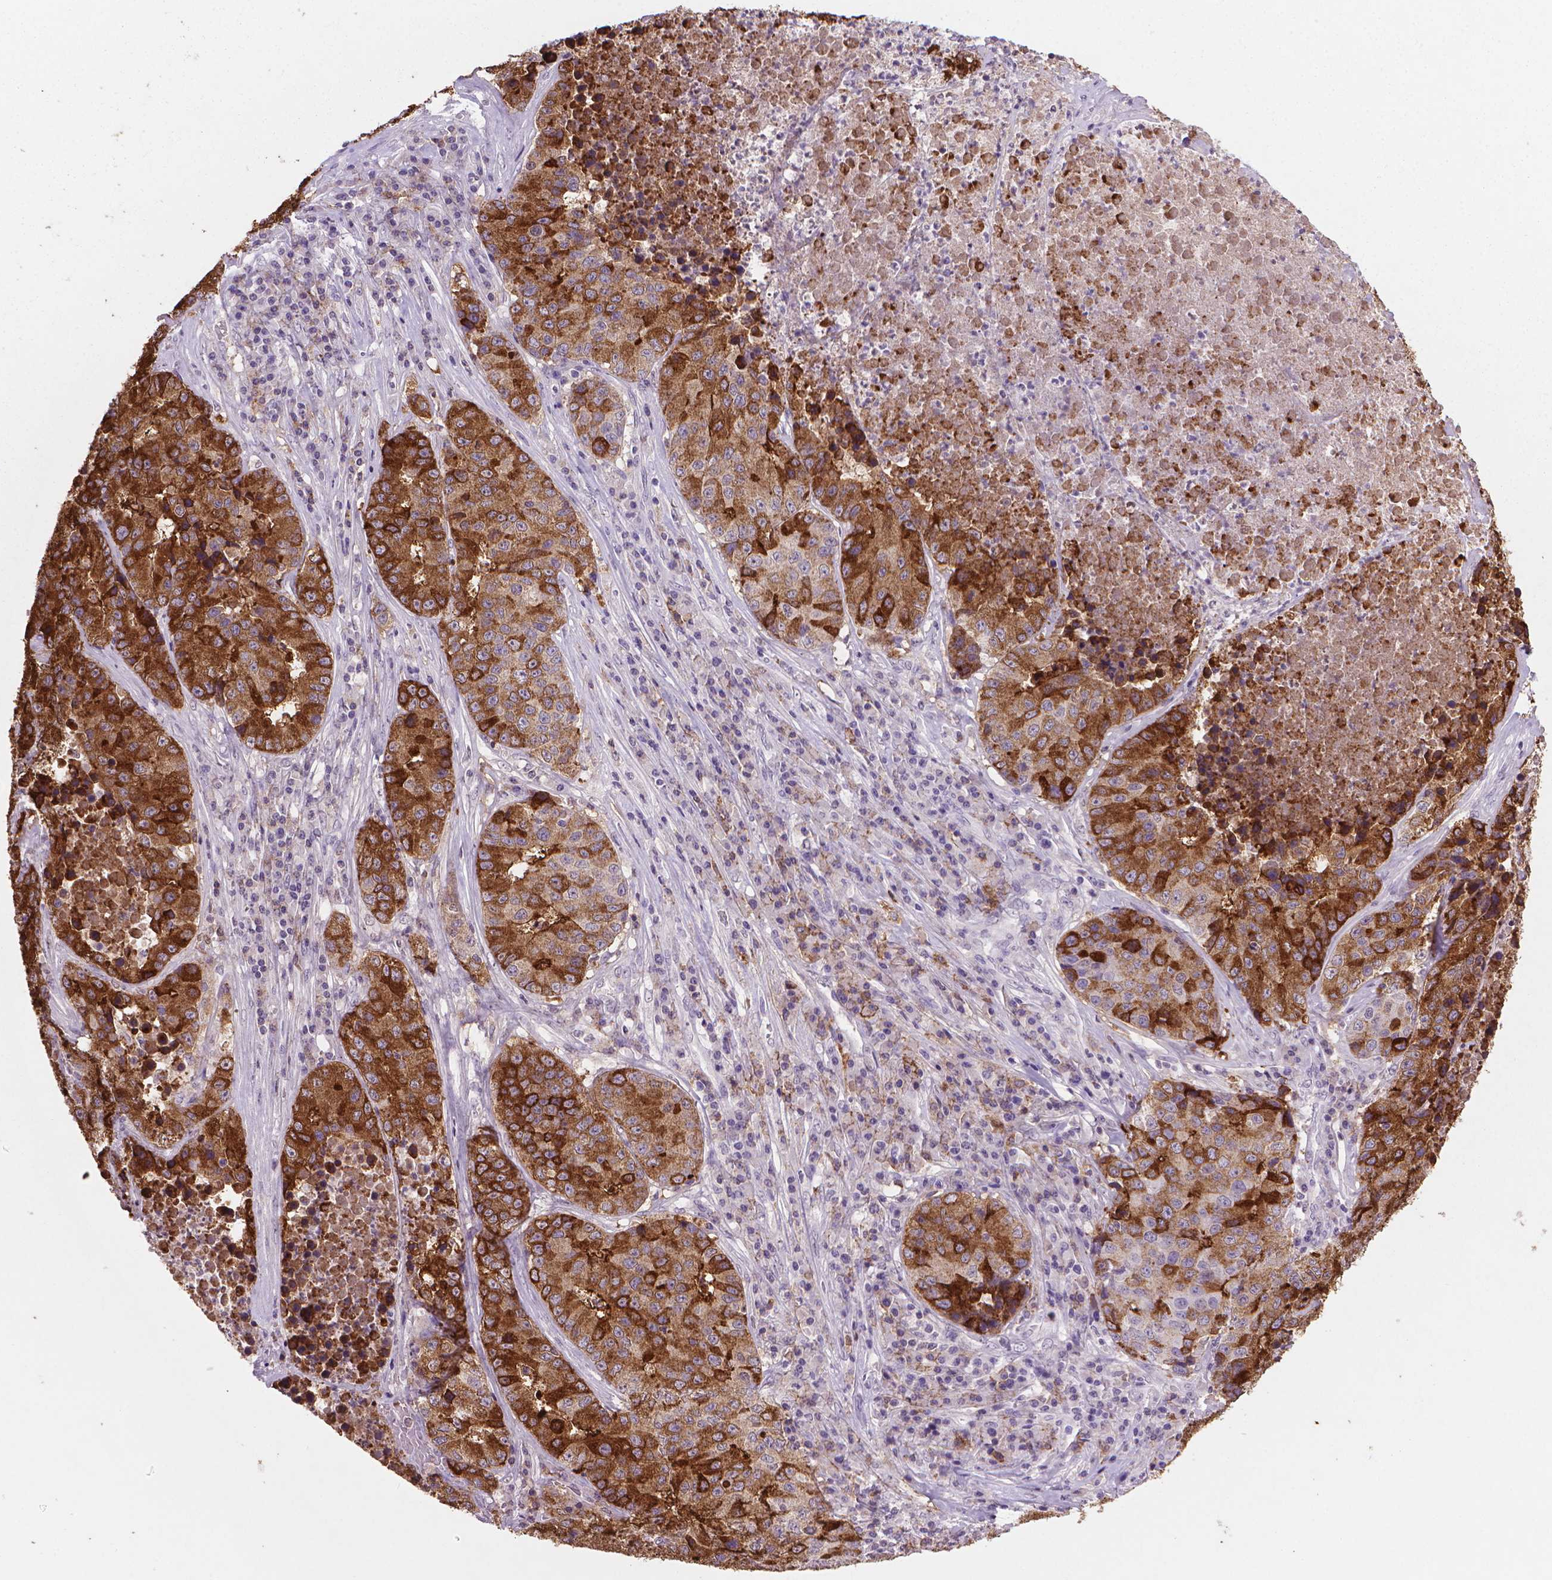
{"staining": {"intensity": "strong", "quantity": "25%-75%", "location": "cytoplasmic/membranous"}, "tissue": "stomach cancer", "cell_type": "Tumor cells", "image_type": "cancer", "snomed": [{"axis": "morphology", "description": "Adenocarcinoma, NOS"}, {"axis": "topography", "description": "Stomach"}], "caption": "Immunohistochemical staining of stomach cancer reveals strong cytoplasmic/membranous protein expression in about 25%-75% of tumor cells. Ihc stains the protein in brown and the nuclei are stained blue.", "gene": "MUC1", "patient": {"sex": "male", "age": 71}}